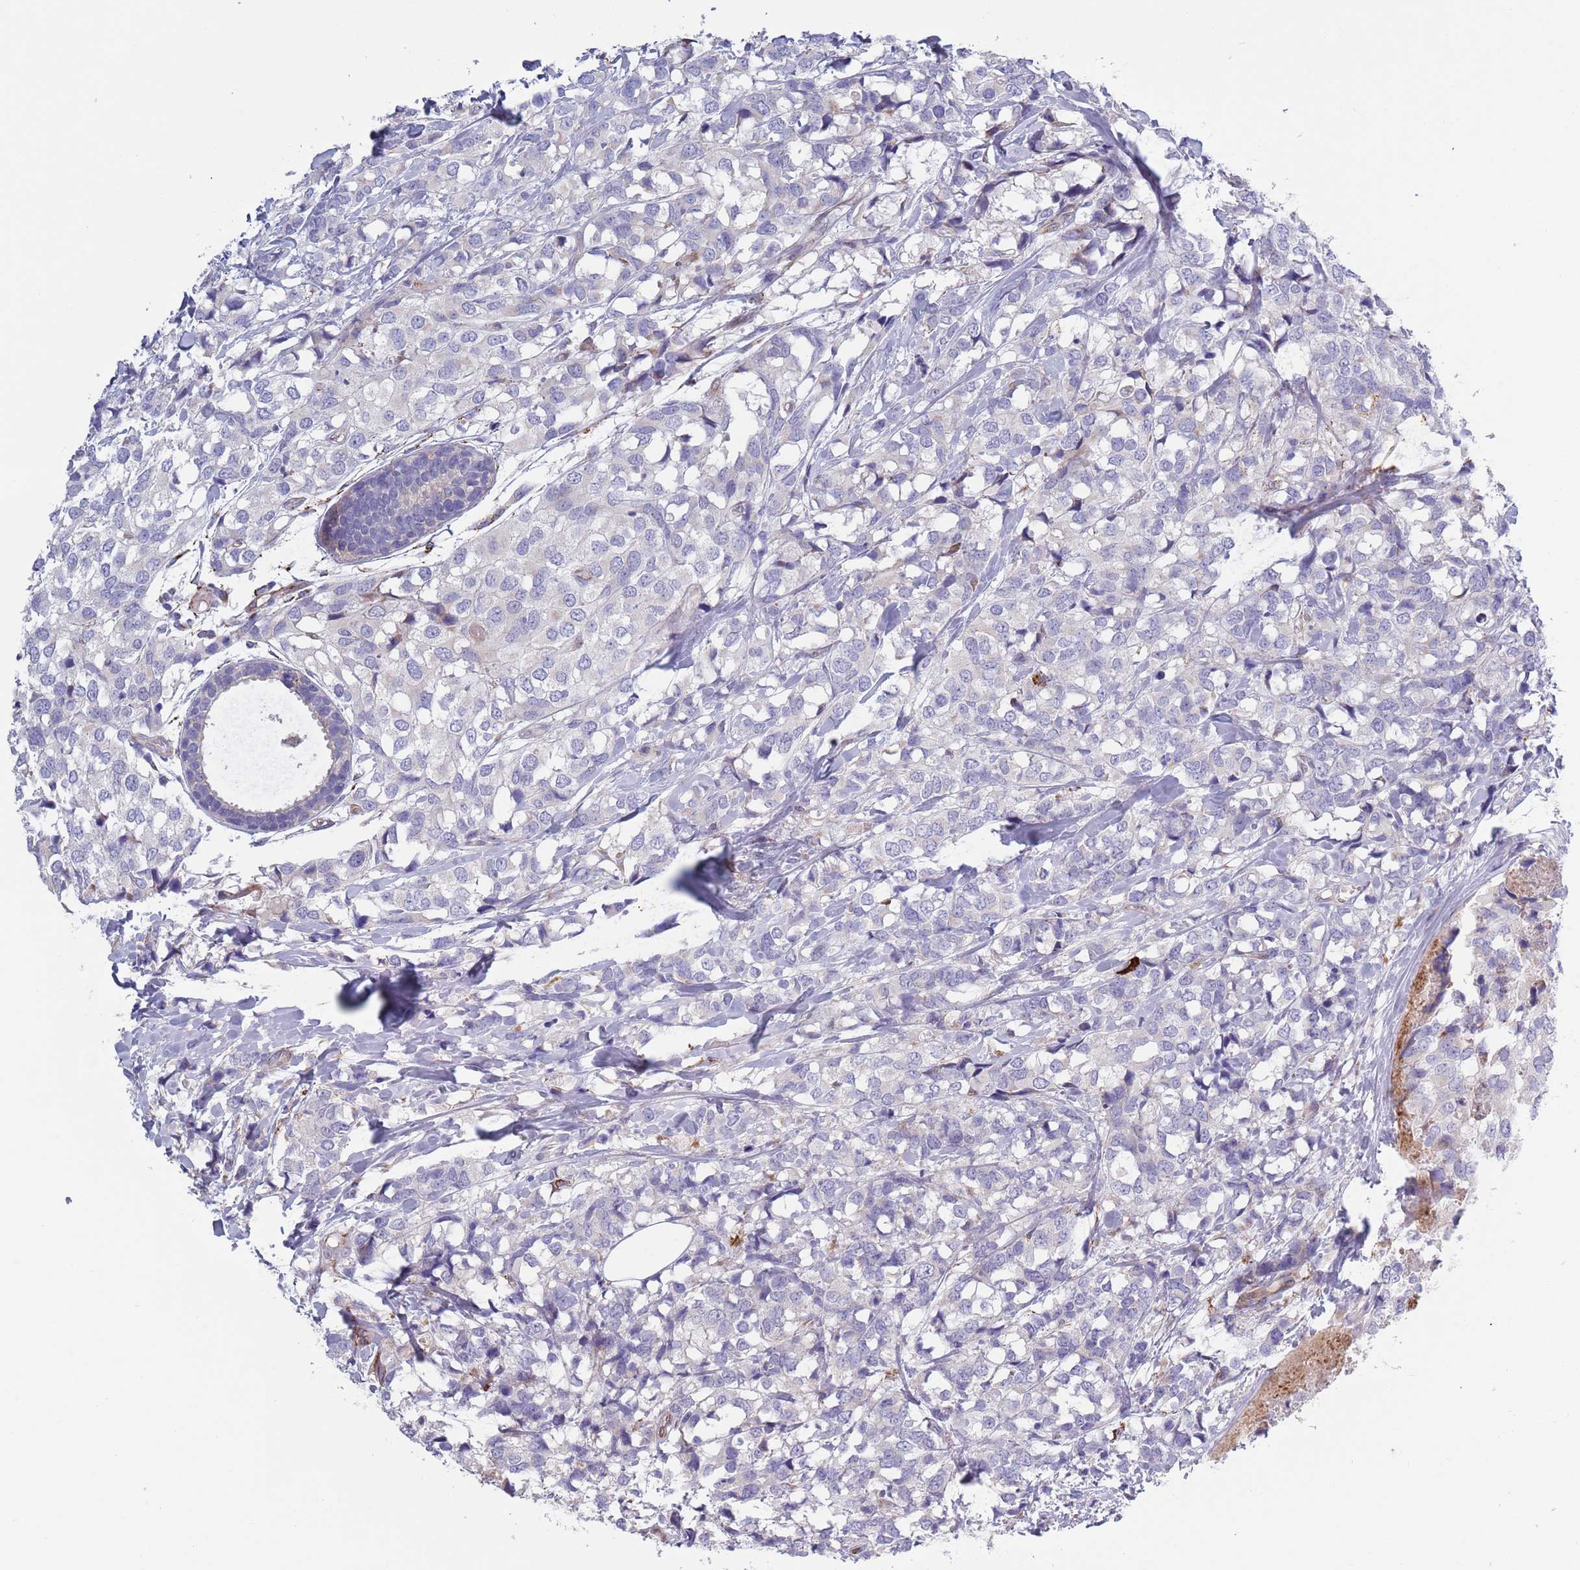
{"staining": {"intensity": "negative", "quantity": "none", "location": "none"}, "tissue": "breast cancer", "cell_type": "Tumor cells", "image_type": "cancer", "snomed": [{"axis": "morphology", "description": "Lobular carcinoma"}, {"axis": "topography", "description": "Breast"}], "caption": "Immunohistochemistry (IHC) of human breast cancer demonstrates no positivity in tumor cells. The staining is performed using DAB (3,3'-diaminobenzidine) brown chromogen with nuclei counter-stained in using hematoxylin.", "gene": "TYW1", "patient": {"sex": "female", "age": 59}}